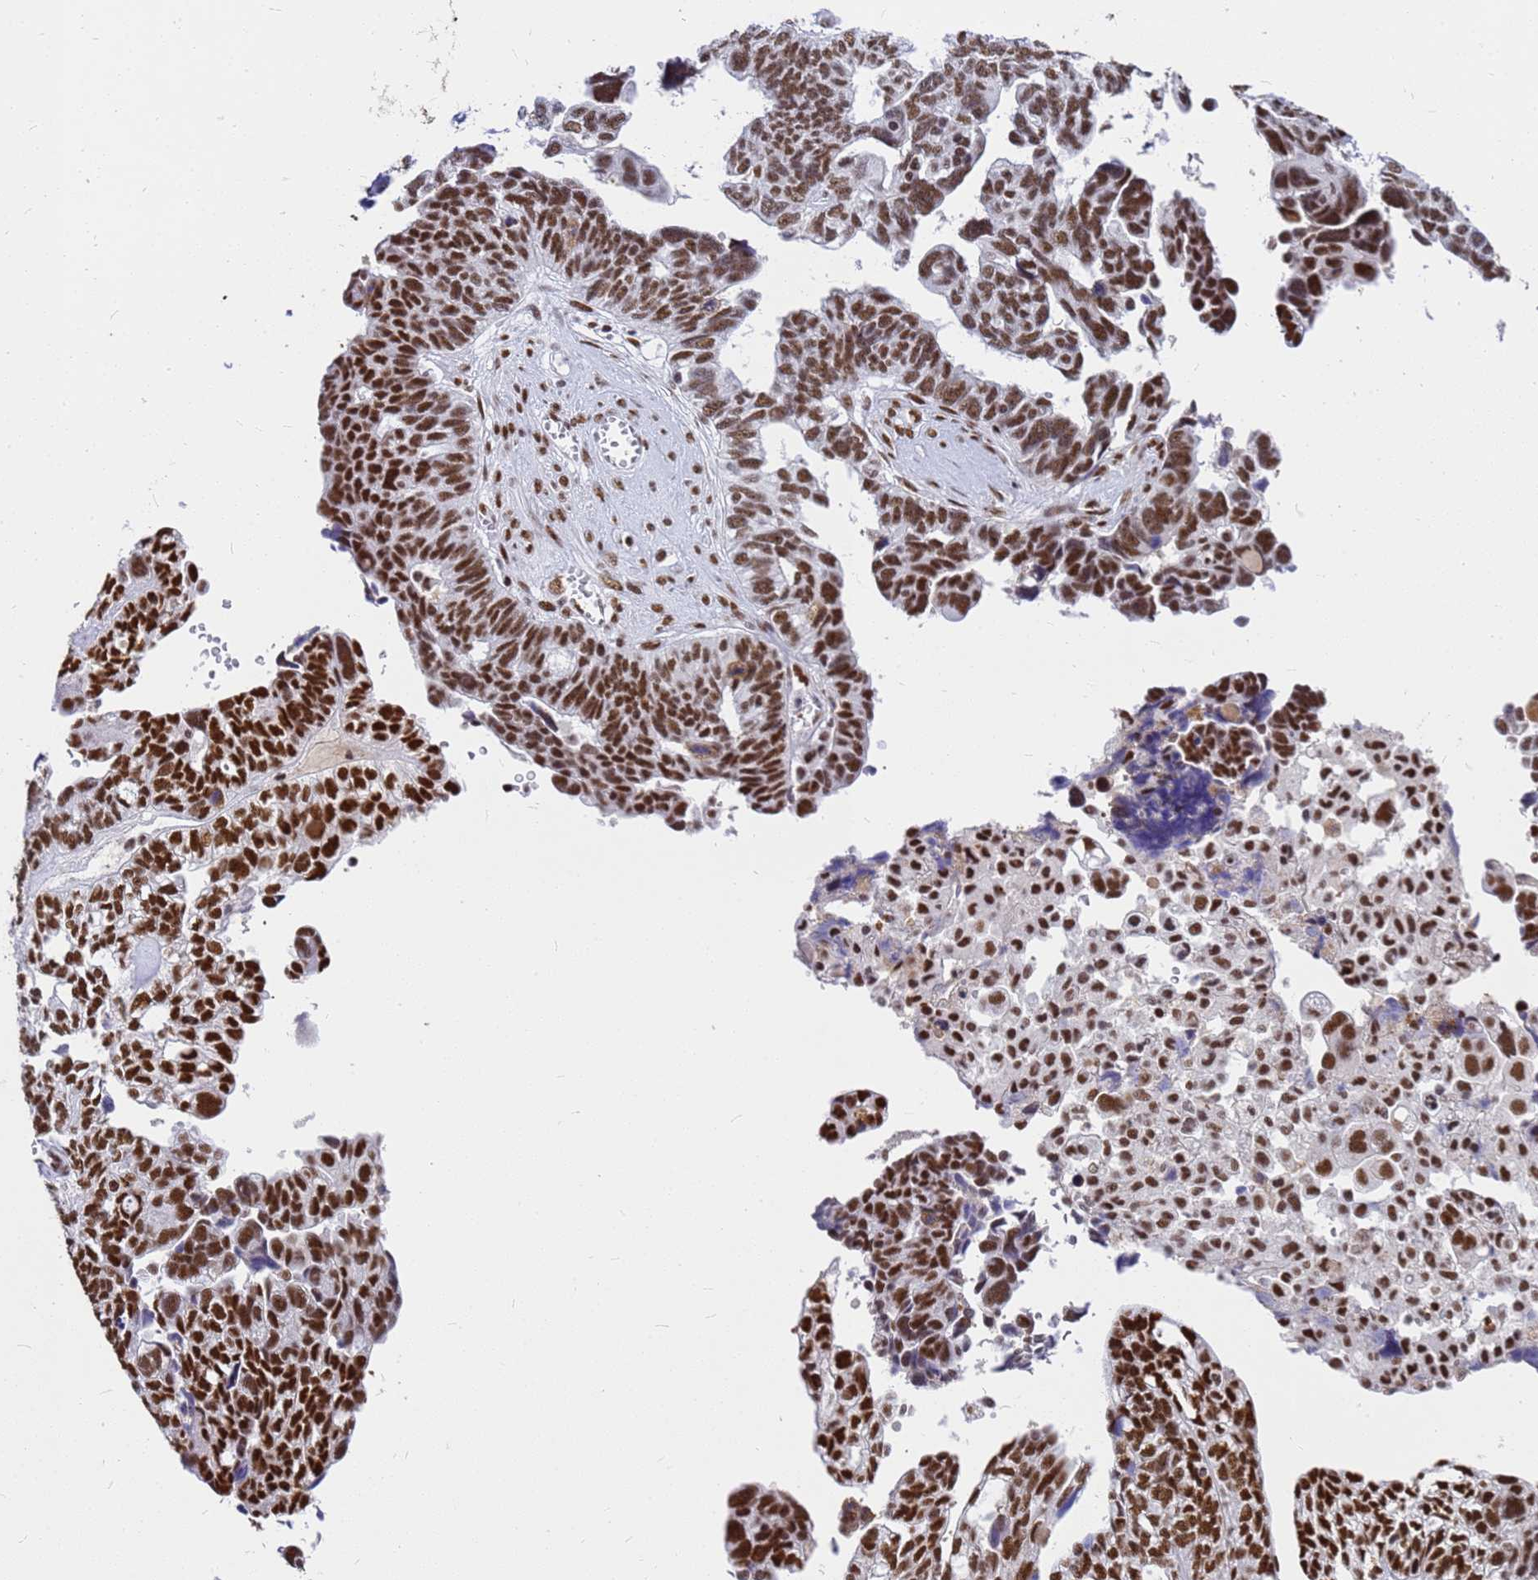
{"staining": {"intensity": "strong", "quantity": ">75%", "location": "nuclear"}, "tissue": "ovarian cancer", "cell_type": "Tumor cells", "image_type": "cancer", "snomed": [{"axis": "morphology", "description": "Cystadenocarcinoma, serous, NOS"}, {"axis": "topography", "description": "Ovary"}], "caption": "Approximately >75% of tumor cells in ovarian cancer reveal strong nuclear protein expression as visualized by brown immunohistochemical staining.", "gene": "SART3", "patient": {"sex": "female", "age": 79}}